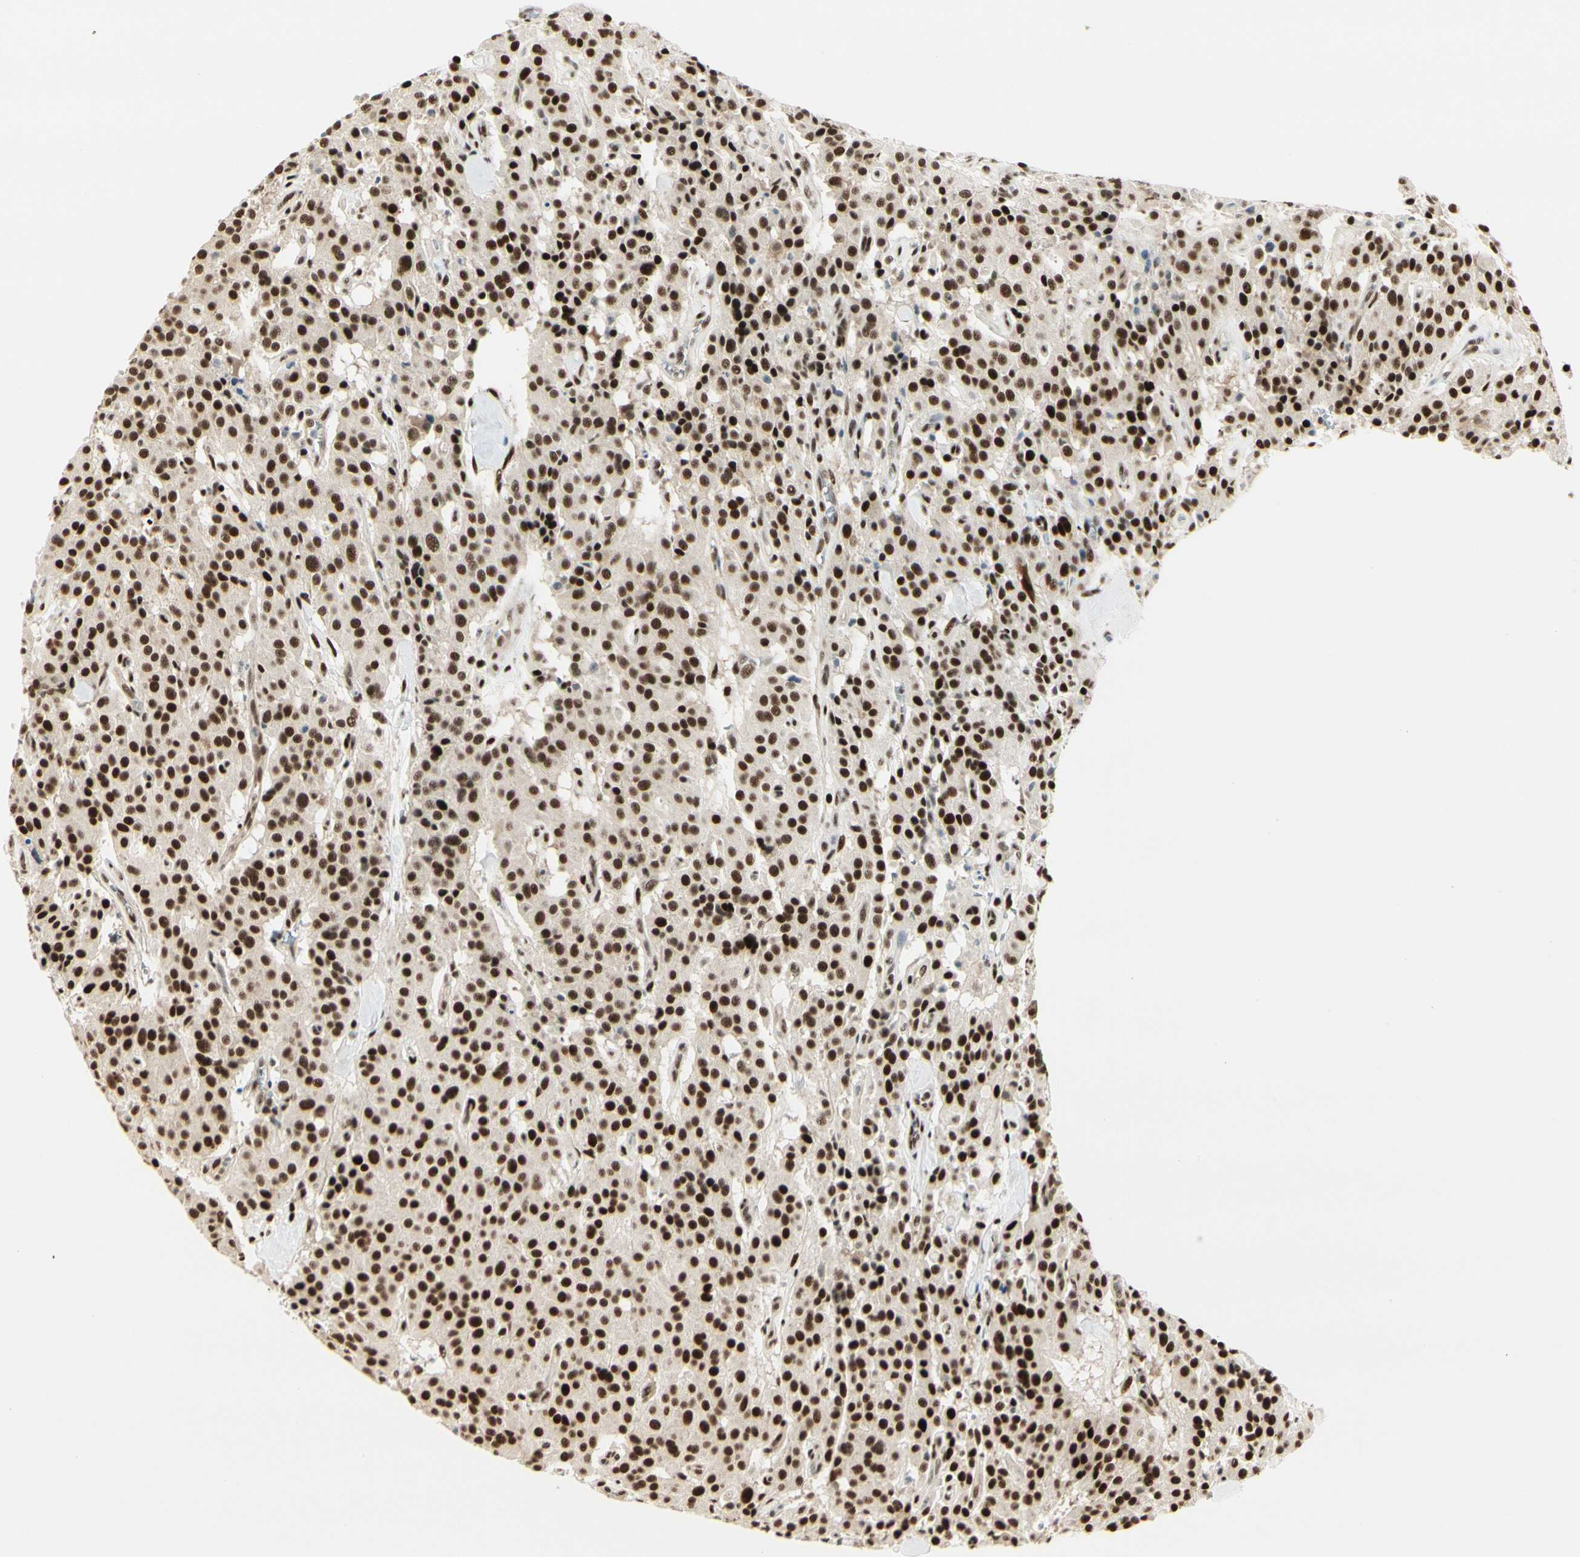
{"staining": {"intensity": "strong", "quantity": ">75%", "location": "nuclear"}, "tissue": "carcinoid", "cell_type": "Tumor cells", "image_type": "cancer", "snomed": [{"axis": "morphology", "description": "Carcinoid, malignant, NOS"}, {"axis": "topography", "description": "Lung"}], "caption": "Tumor cells show high levels of strong nuclear positivity in about >75% of cells in malignant carcinoid.", "gene": "HEXIM1", "patient": {"sex": "male", "age": 30}}